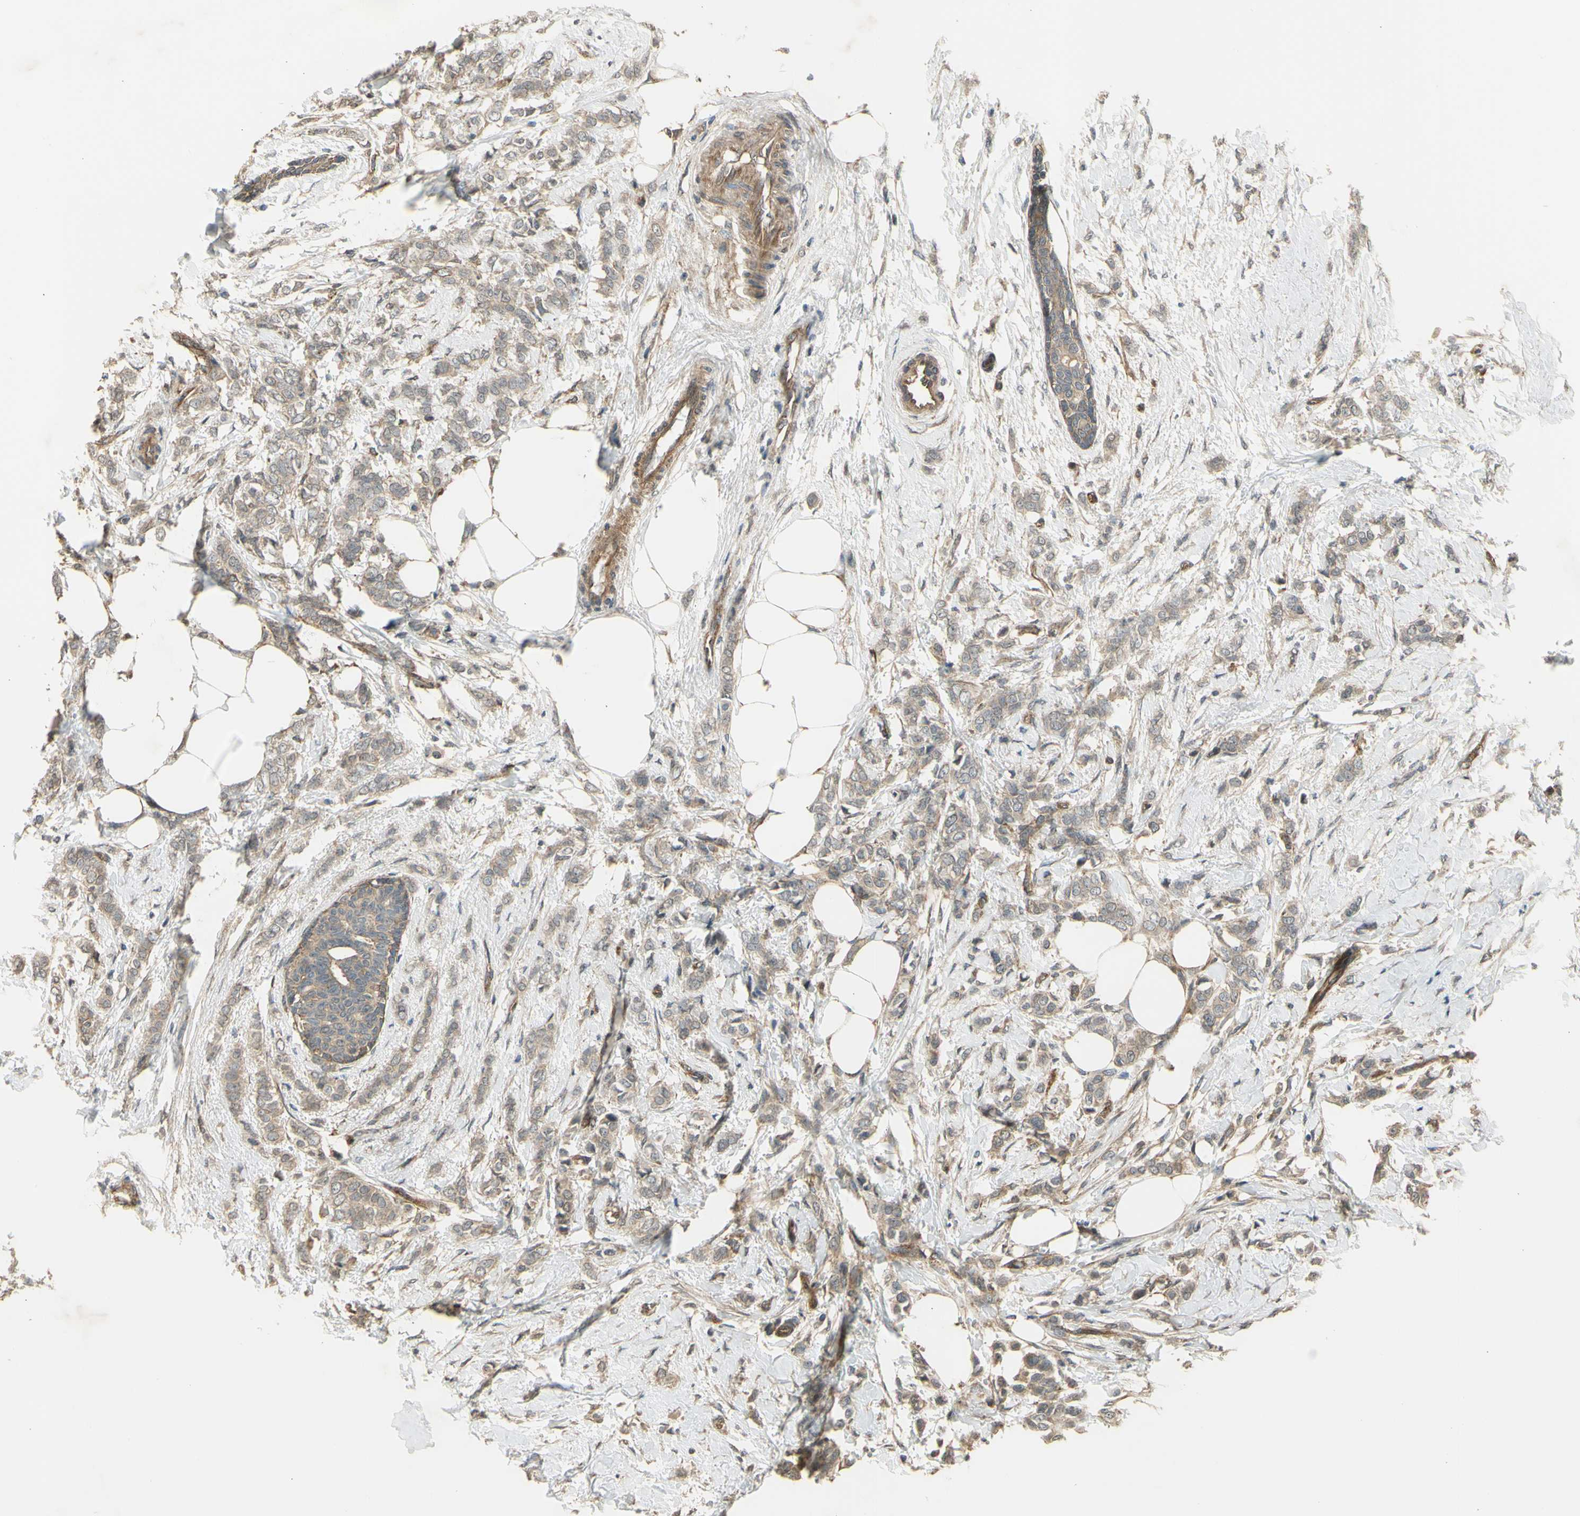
{"staining": {"intensity": "weak", "quantity": ">75%", "location": "cytoplasmic/membranous"}, "tissue": "breast cancer", "cell_type": "Tumor cells", "image_type": "cancer", "snomed": [{"axis": "morphology", "description": "Lobular carcinoma, in situ"}, {"axis": "morphology", "description": "Lobular carcinoma"}, {"axis": "topography", "description": "Breast"}], "caption": "DAB immunohistochemical staining of breast cancer (lobular carcinoma) displays weak cytoplasmic/membranous protein positivity in about >75% of tumor cells.", "gene": "EFNB2", "patient": {"sex": "female", "age": 41}}